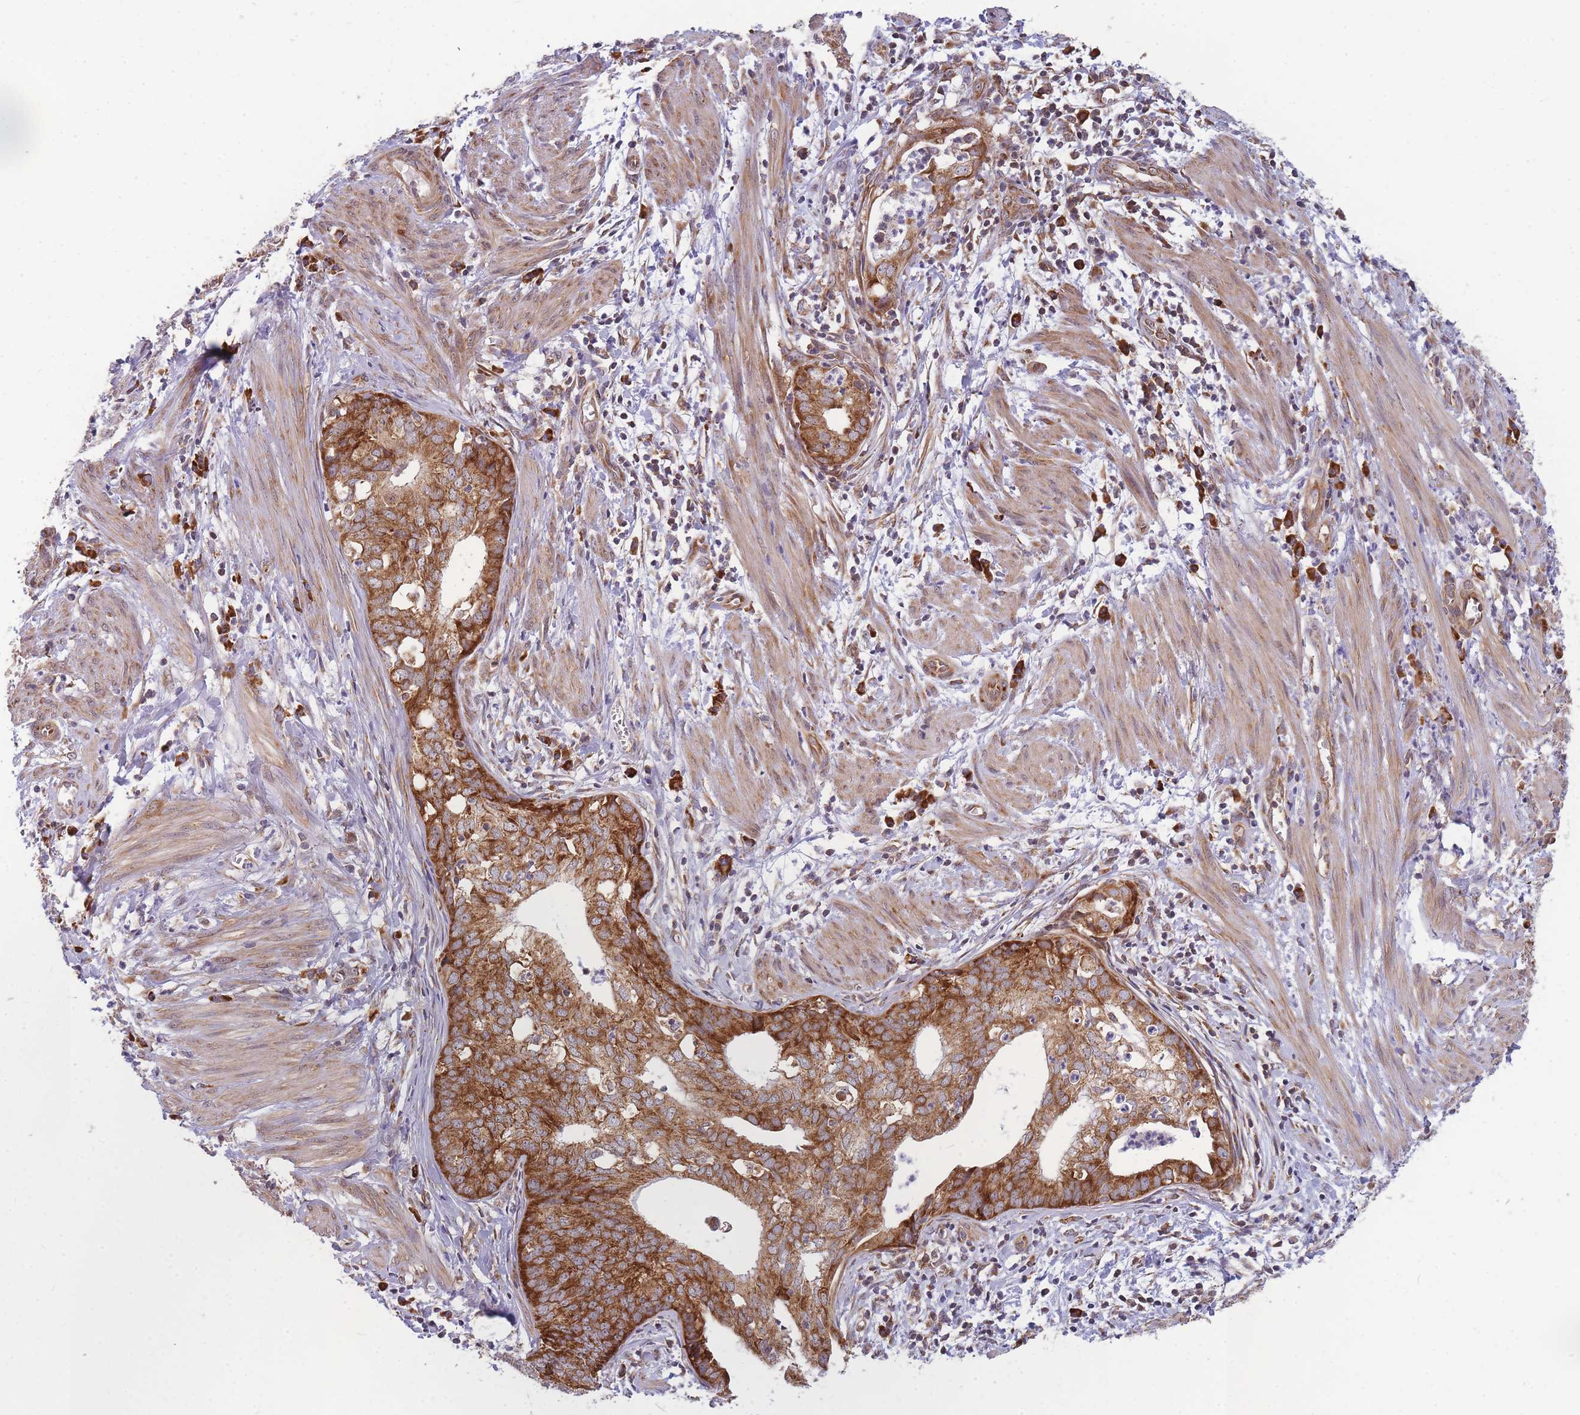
{"staining": {"intensity": "strong", "quantity": ">75%", "location": "cytoplasmic/membranous"}, "tissue": "endometrial cancer", "cell_type": "Tumor cells", "image_type": "cancer", "snomed": [{"axis": "morphology", "description": "Adenocarcinoma, NOS"}, {"axis": "topography", "description": "Endometrium"}], "caption": "Protein staining of adenocarcinoma (endometrial) tissue demonstrates strong cytoplasmic/membranous positivity in approximately >75% of tumor cells. The protein is shown in brown color, while the nuclei are stained blue.", "gene": "MRPL23", "patient": {"sex": "female", "age": 68}}